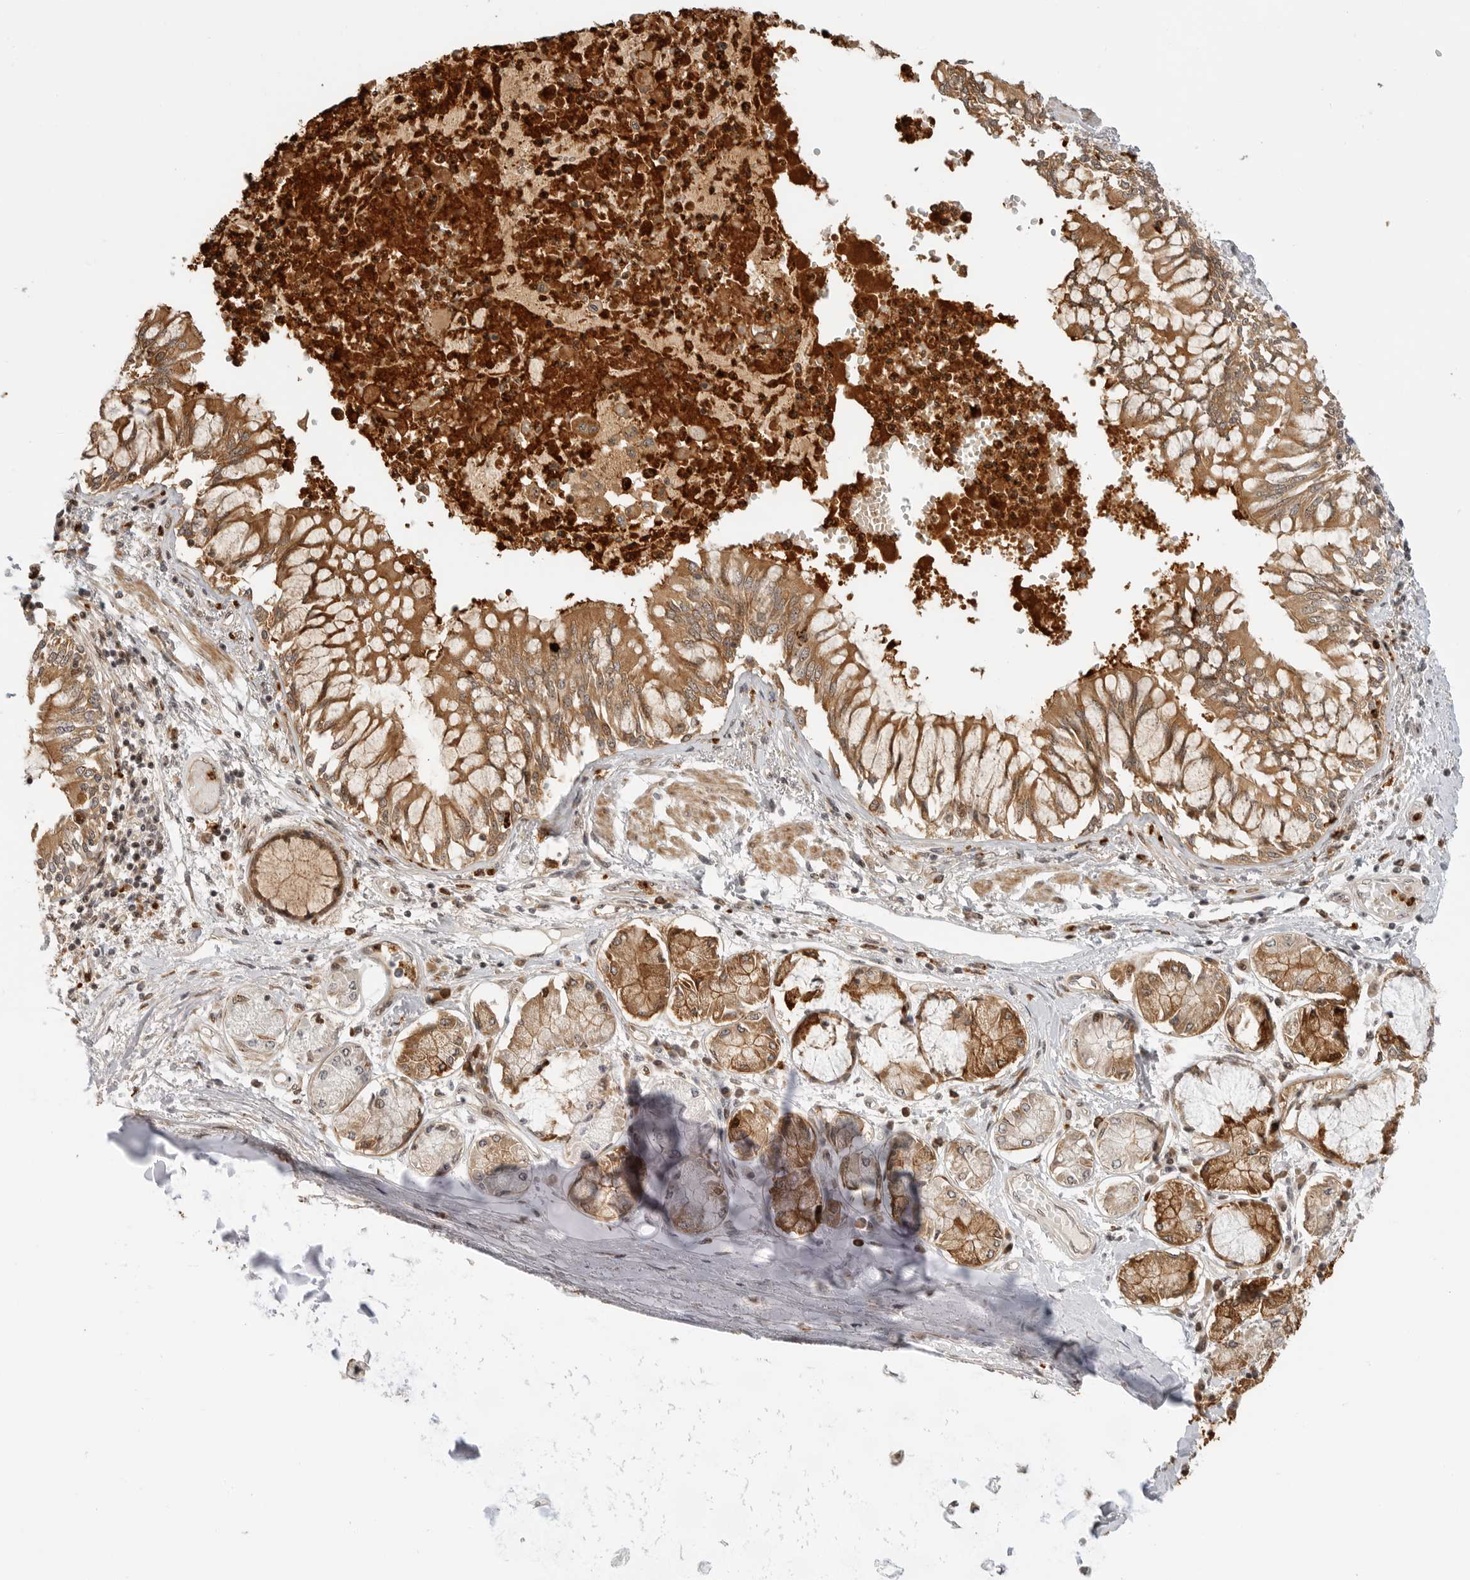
{"staining": {"intensity": "moderate", "quantity": ">75%", "location": "cytoplasmic/membranous,nuclear"}, "tissue": "bronchus", "cell_type": "Respiratory epithelial cells", "image_type": "normal", "snomed": [{"axis": "morphology", "description": "Normal tissue, NOS"}, {"axis": "topography", "description": "Cartilage tissue"}, {"axis": "topography", "description": "Bronchus"}, {"axis": "topography", "description": "Lung"}], "caption": "Bronchus stained with DAB immunohistochemistry (IHC) exhibits medium levels of moderate cytoplasmic/membranous,nuclear staining in approximately >75% of respiratory epithelial cells.", "gene": "DSCC1", "patient": {"sex": "female", "age": 49}}